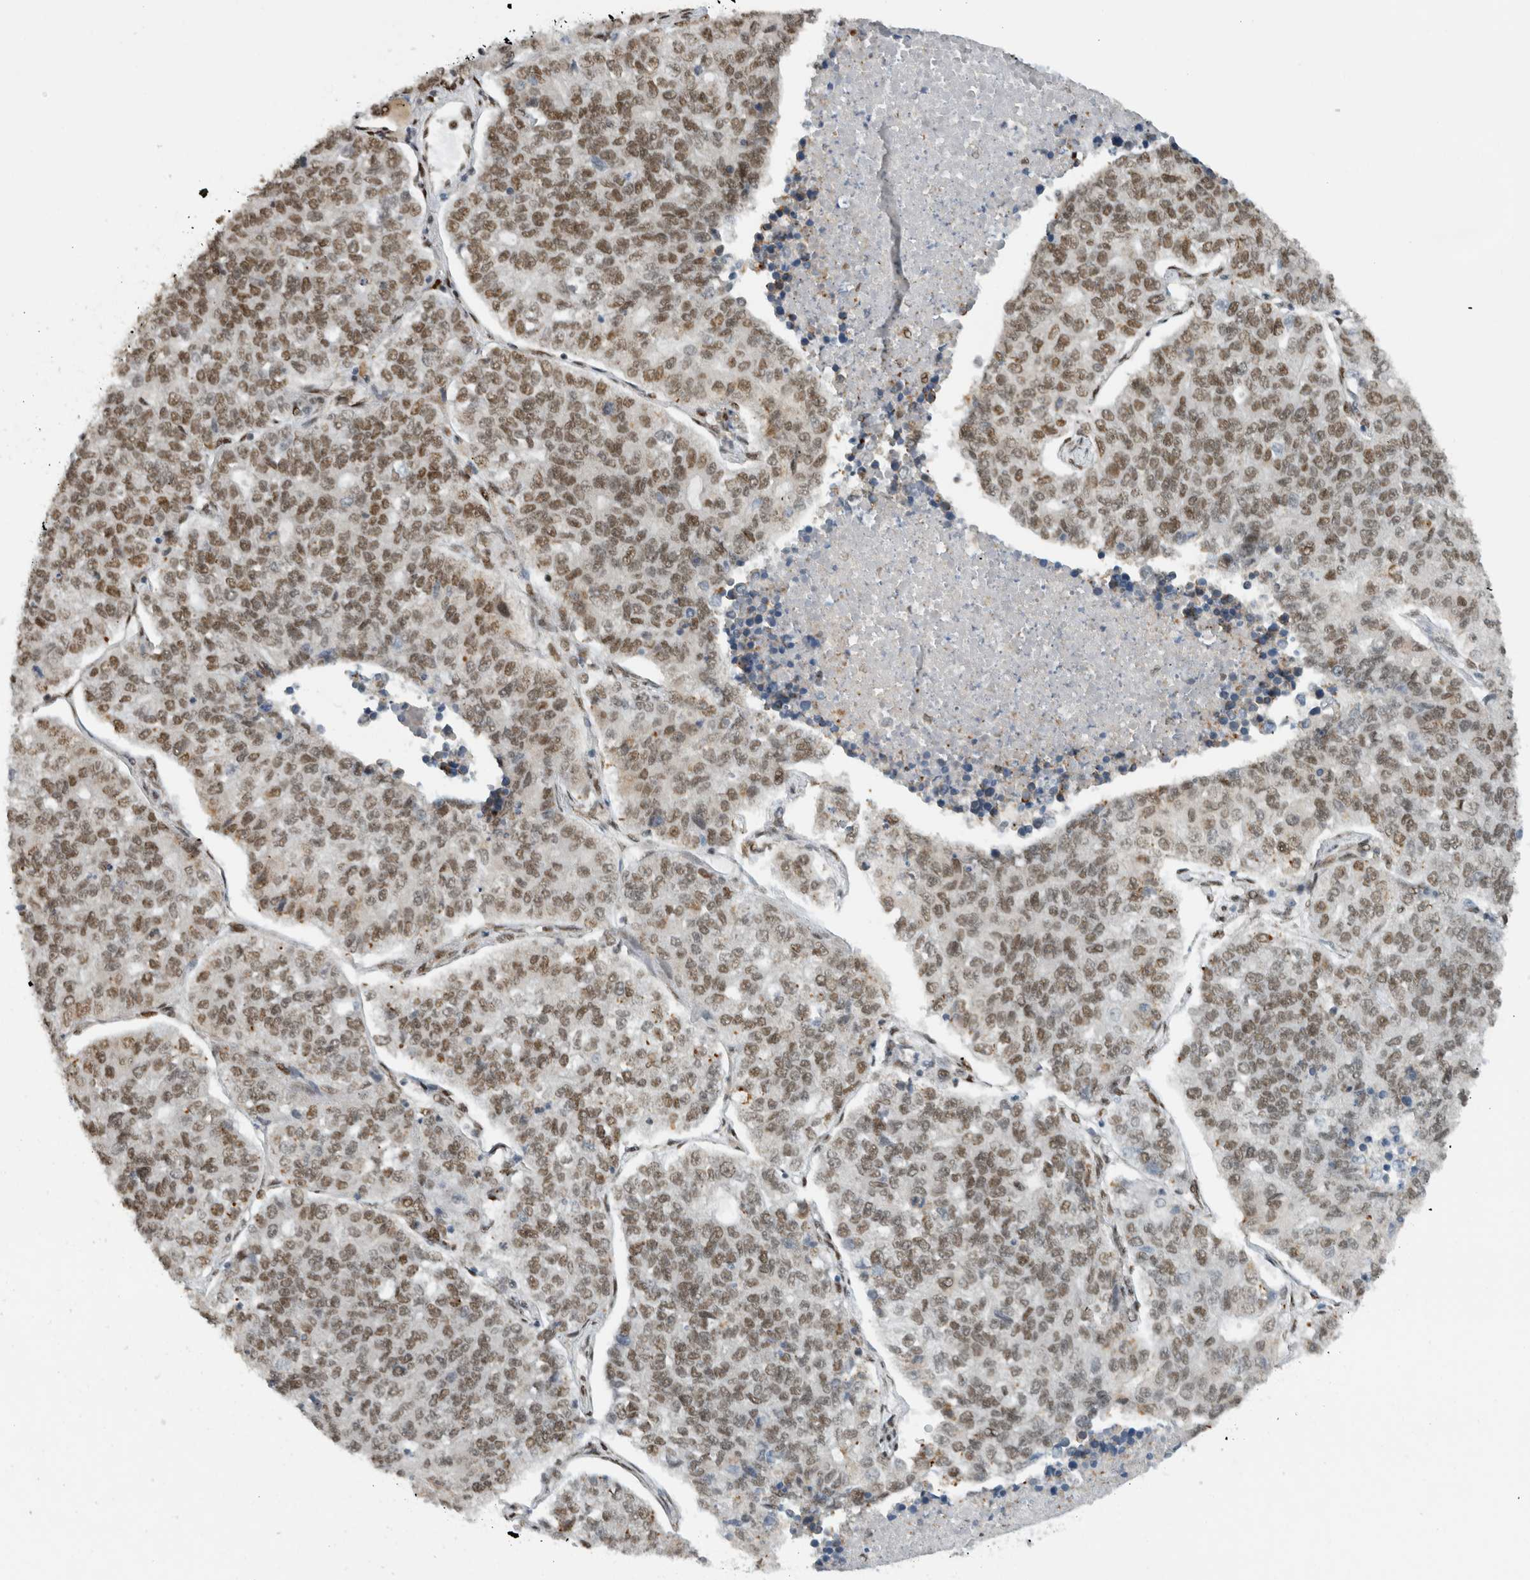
{"staining": {"intensity": "moderate", "quantity": ">75%", "location": "nuclear"}, "tissue": "lung cancer", "cell_type": "Tumor cells", "image_type": "cancer", "snomed": [{"axis": "morphology", "description": "Adenocarcinoma, NOS"}, {"axis": "topography", "description": "Lung"}], "caption": "Protein expression by IHC demonstrates moderate nuclear expression in about >75% of tumor cells in lung cancer.", "gene": "HNRNPR", "patient": {"sex": "male", "age": 49}}